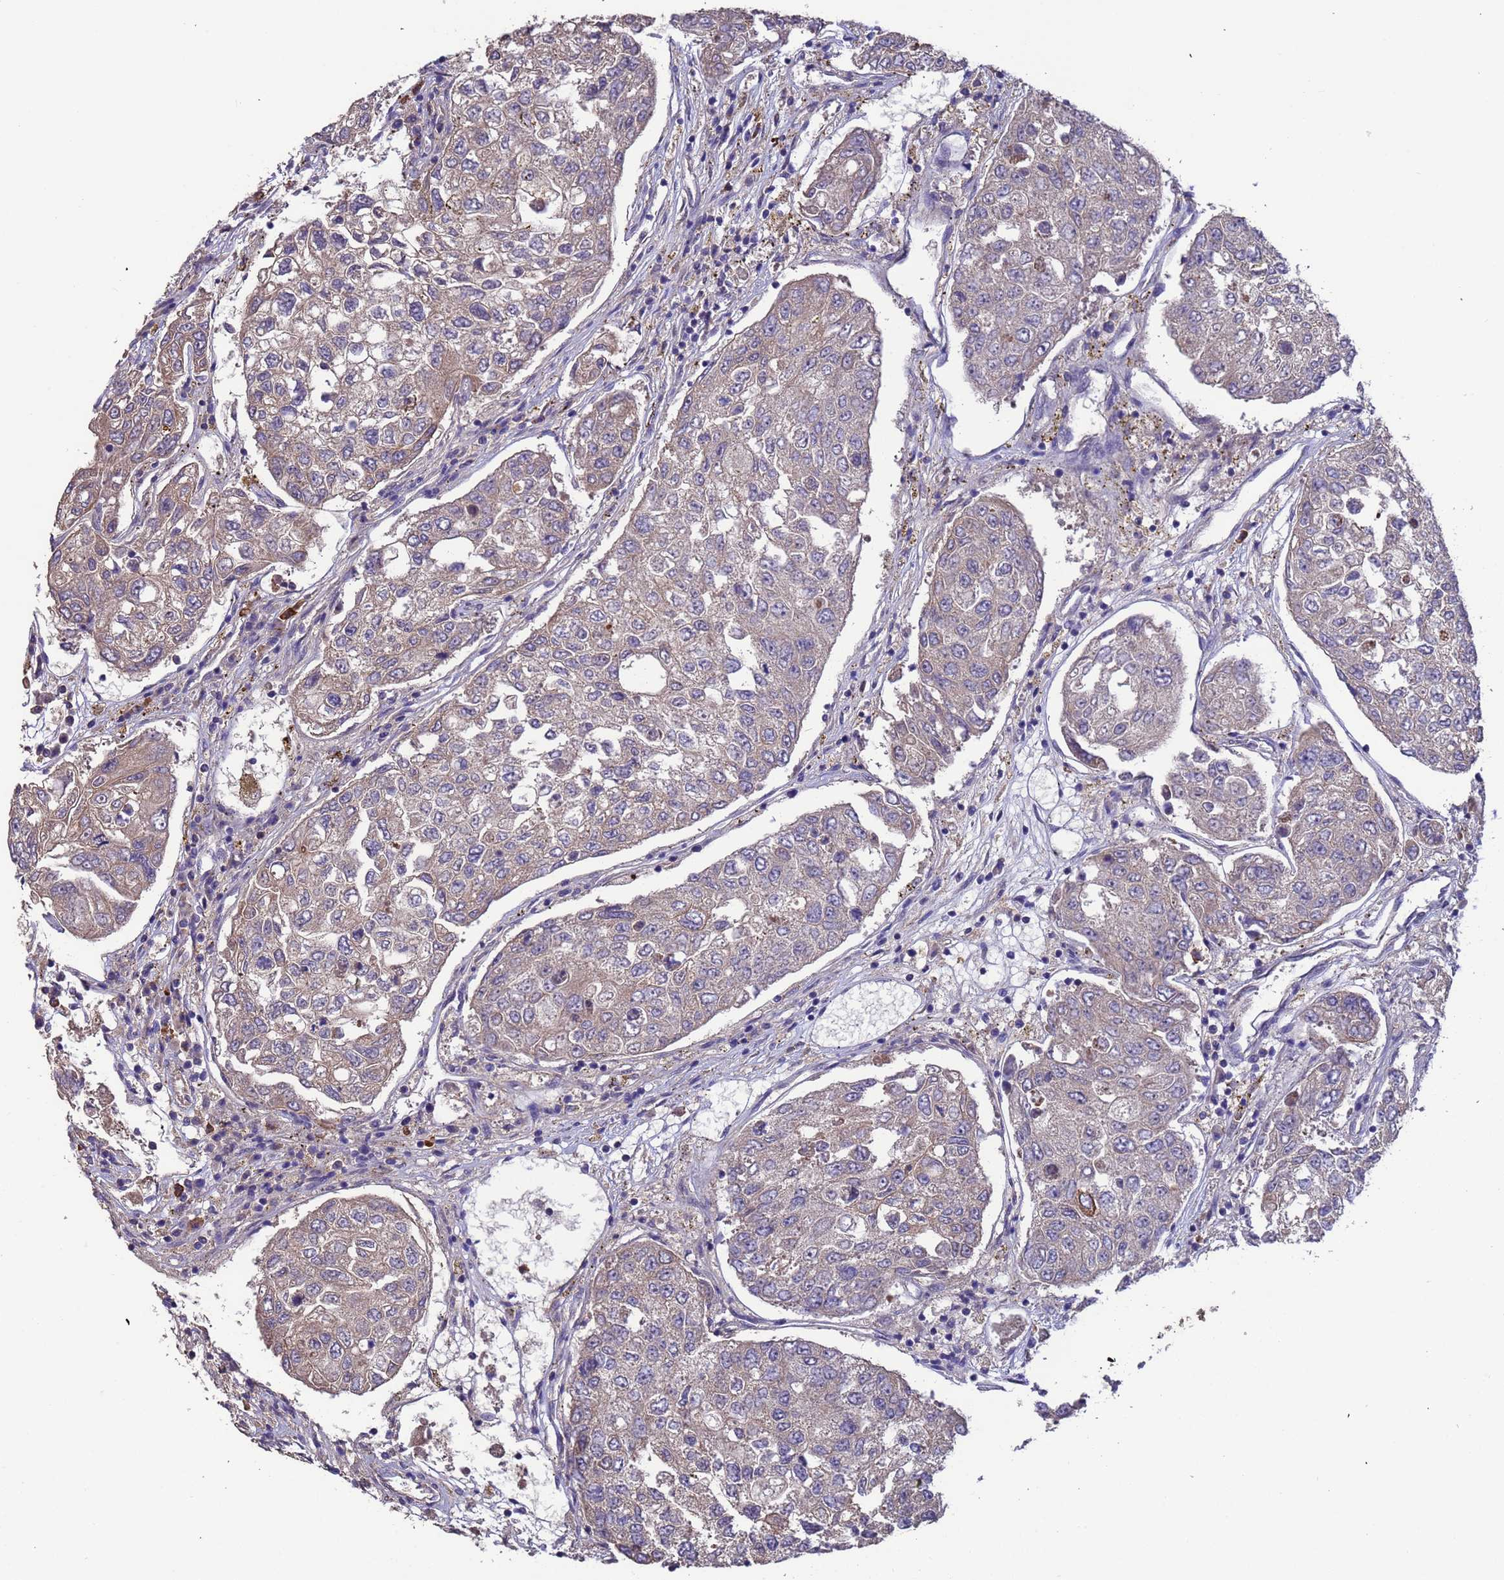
{"staining": {"intensity": "weak", "quantity": "25%-75%", "location": "cytoplasmic/membranous"}, "tissue": "urothelial cancer", "cell_type": "Tumor cells", "image_type": "cancer", "snomed": [{"axis": "morphology", "description": "Urothelial carcinoma, High grade"}, {"axis": "topography", "description": "Lymph node"}, {"axis": "topography", "description": "Urinary bladder"}], "caption": "Urothelial cancer tissue displays weak cytoplasmic/membranous positivity in approximately 25%-75% of tumor cells", "gene": "AMPD3", "patient": {"sex": "male", "age": 51}}